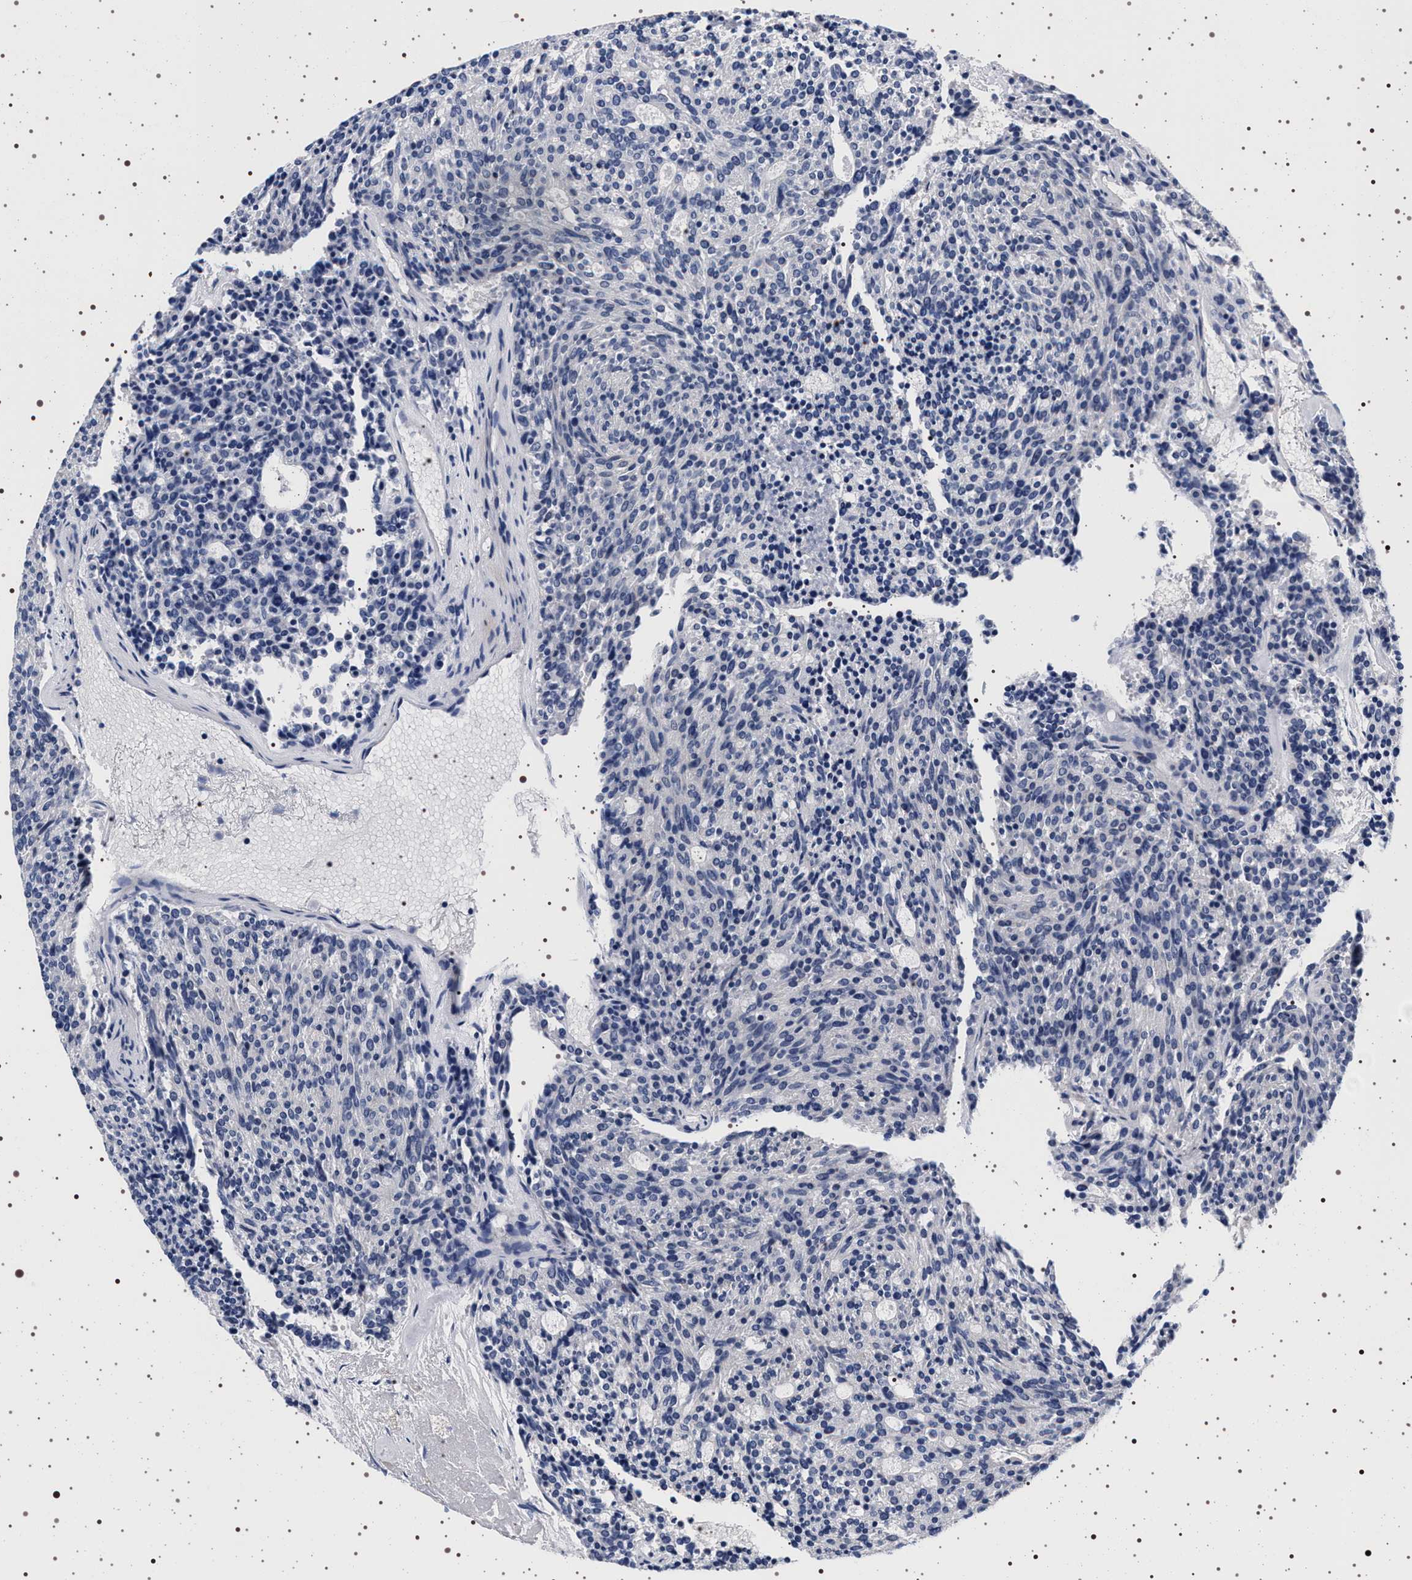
{"staining": {"intensity": "negative", "quantity": "none", "location": "none"}, "tissue": "carcinoid", "cell_type": "Tumor cells", "image_type": "cancer", "snomed": [{"axis": "morphology", "description": "Carcinoid, malignant, NOS"}, {"axis": "topography", "description": "Pancreas"}], "caption": "Immunohistochemical staining of carcinoid shows no significant staining in tumor cells.", "gene": "MAPK10", "patient": {"sex": "female", "age": 54}}